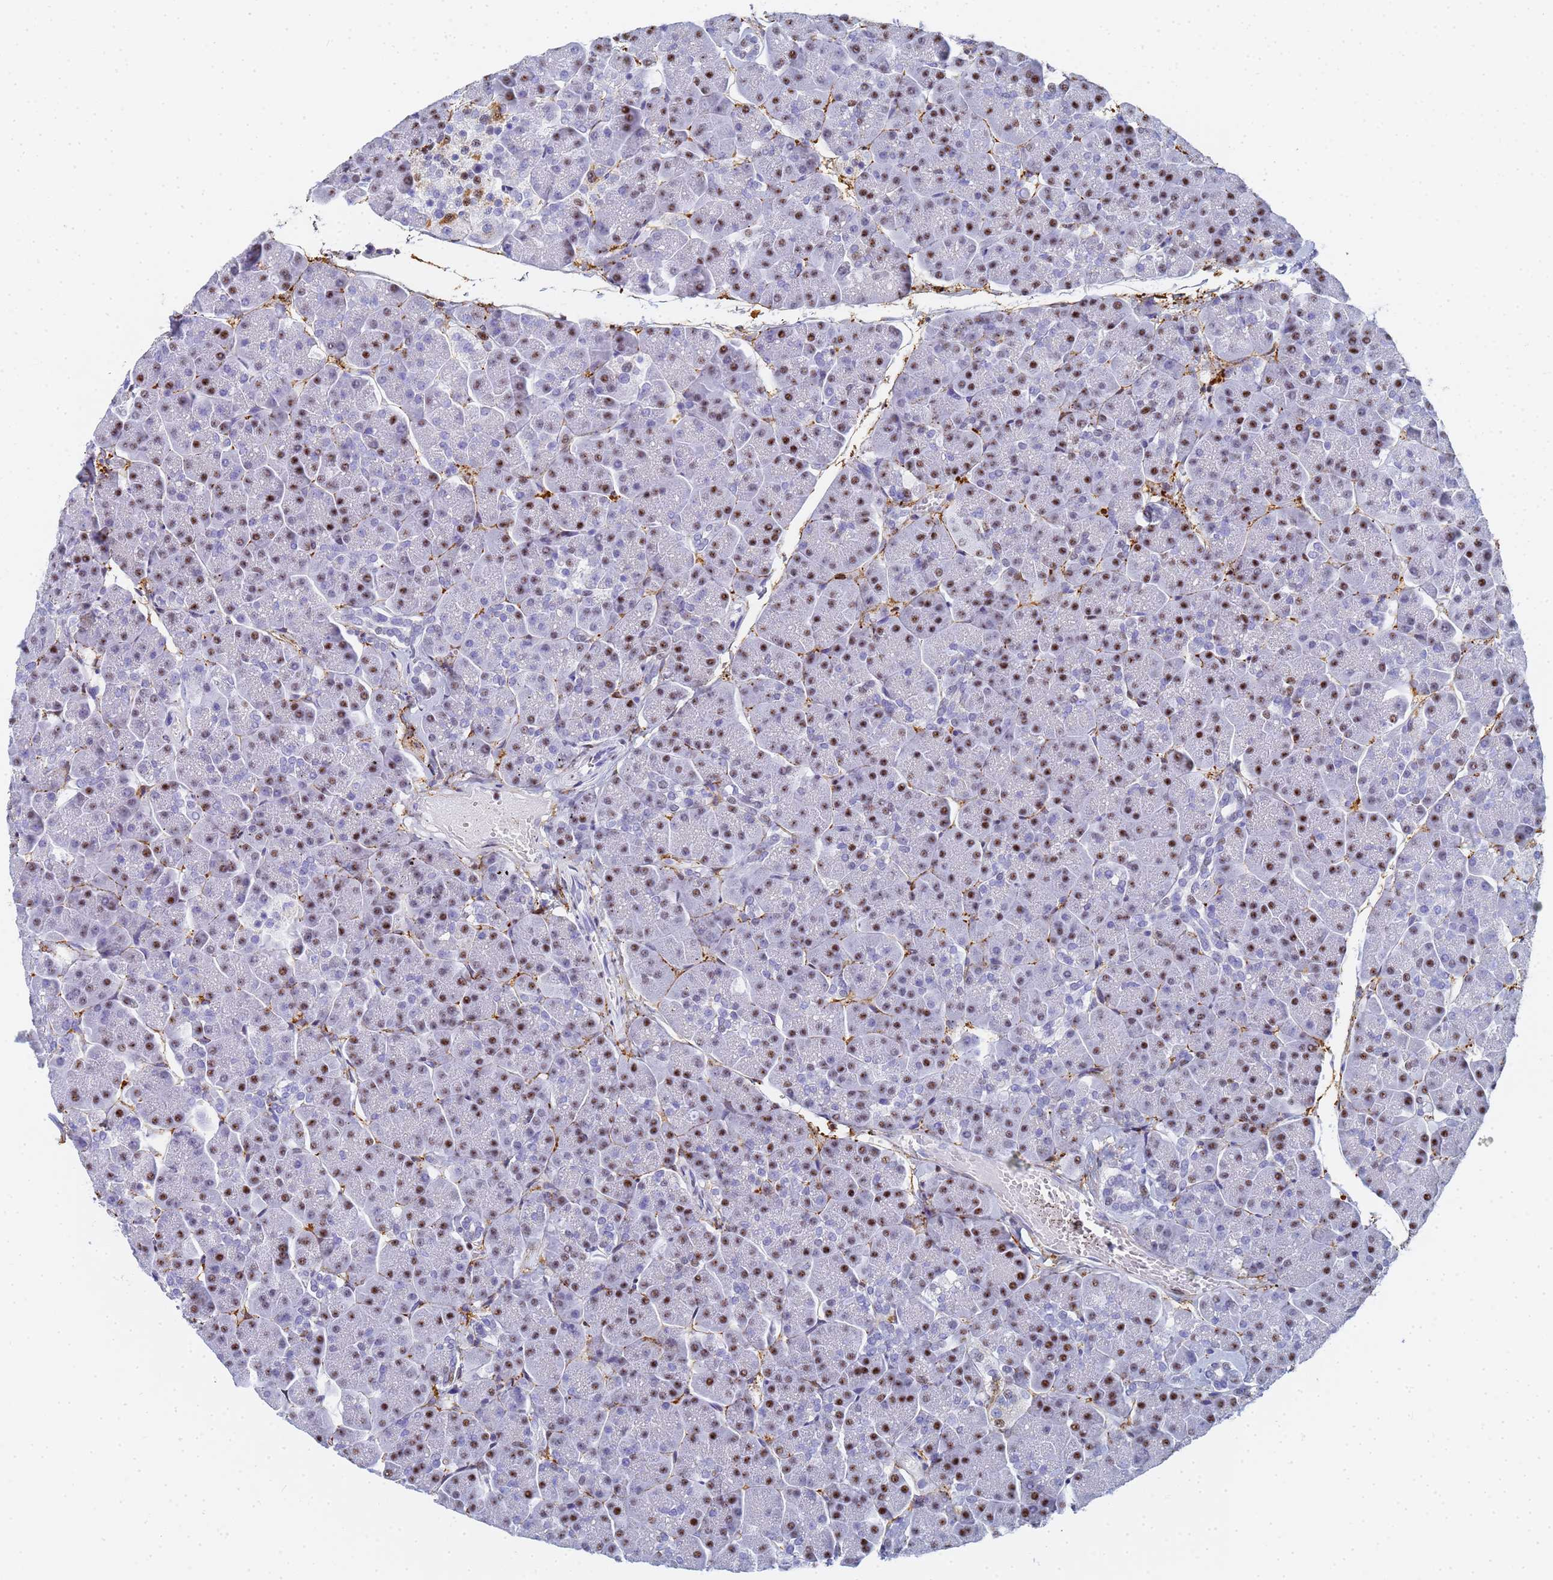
{"staining": {"intensity": "moderate", "quantity": "25%-75%", "location": "nuclear"}, "tissue": "pancreas", "cell_type": "Exocrine glandular cells", "image_type": "normal", "snomed": [{"axis": "morphology", "description": "Normal tissue, NOS"}, {"axis": "topography", "description": "Pancreas"}, {"axis": "topography", "description": "Peripheral nerve tissue"}], "caption": "The photomicrograph demonstrates staining of unremarkable pancreas, revealing moderate nuclear protein expression (brown color) within exocrine glandular cells.", "gene": "PRRT4", "patient": {"sex": "male", "age": 54}}